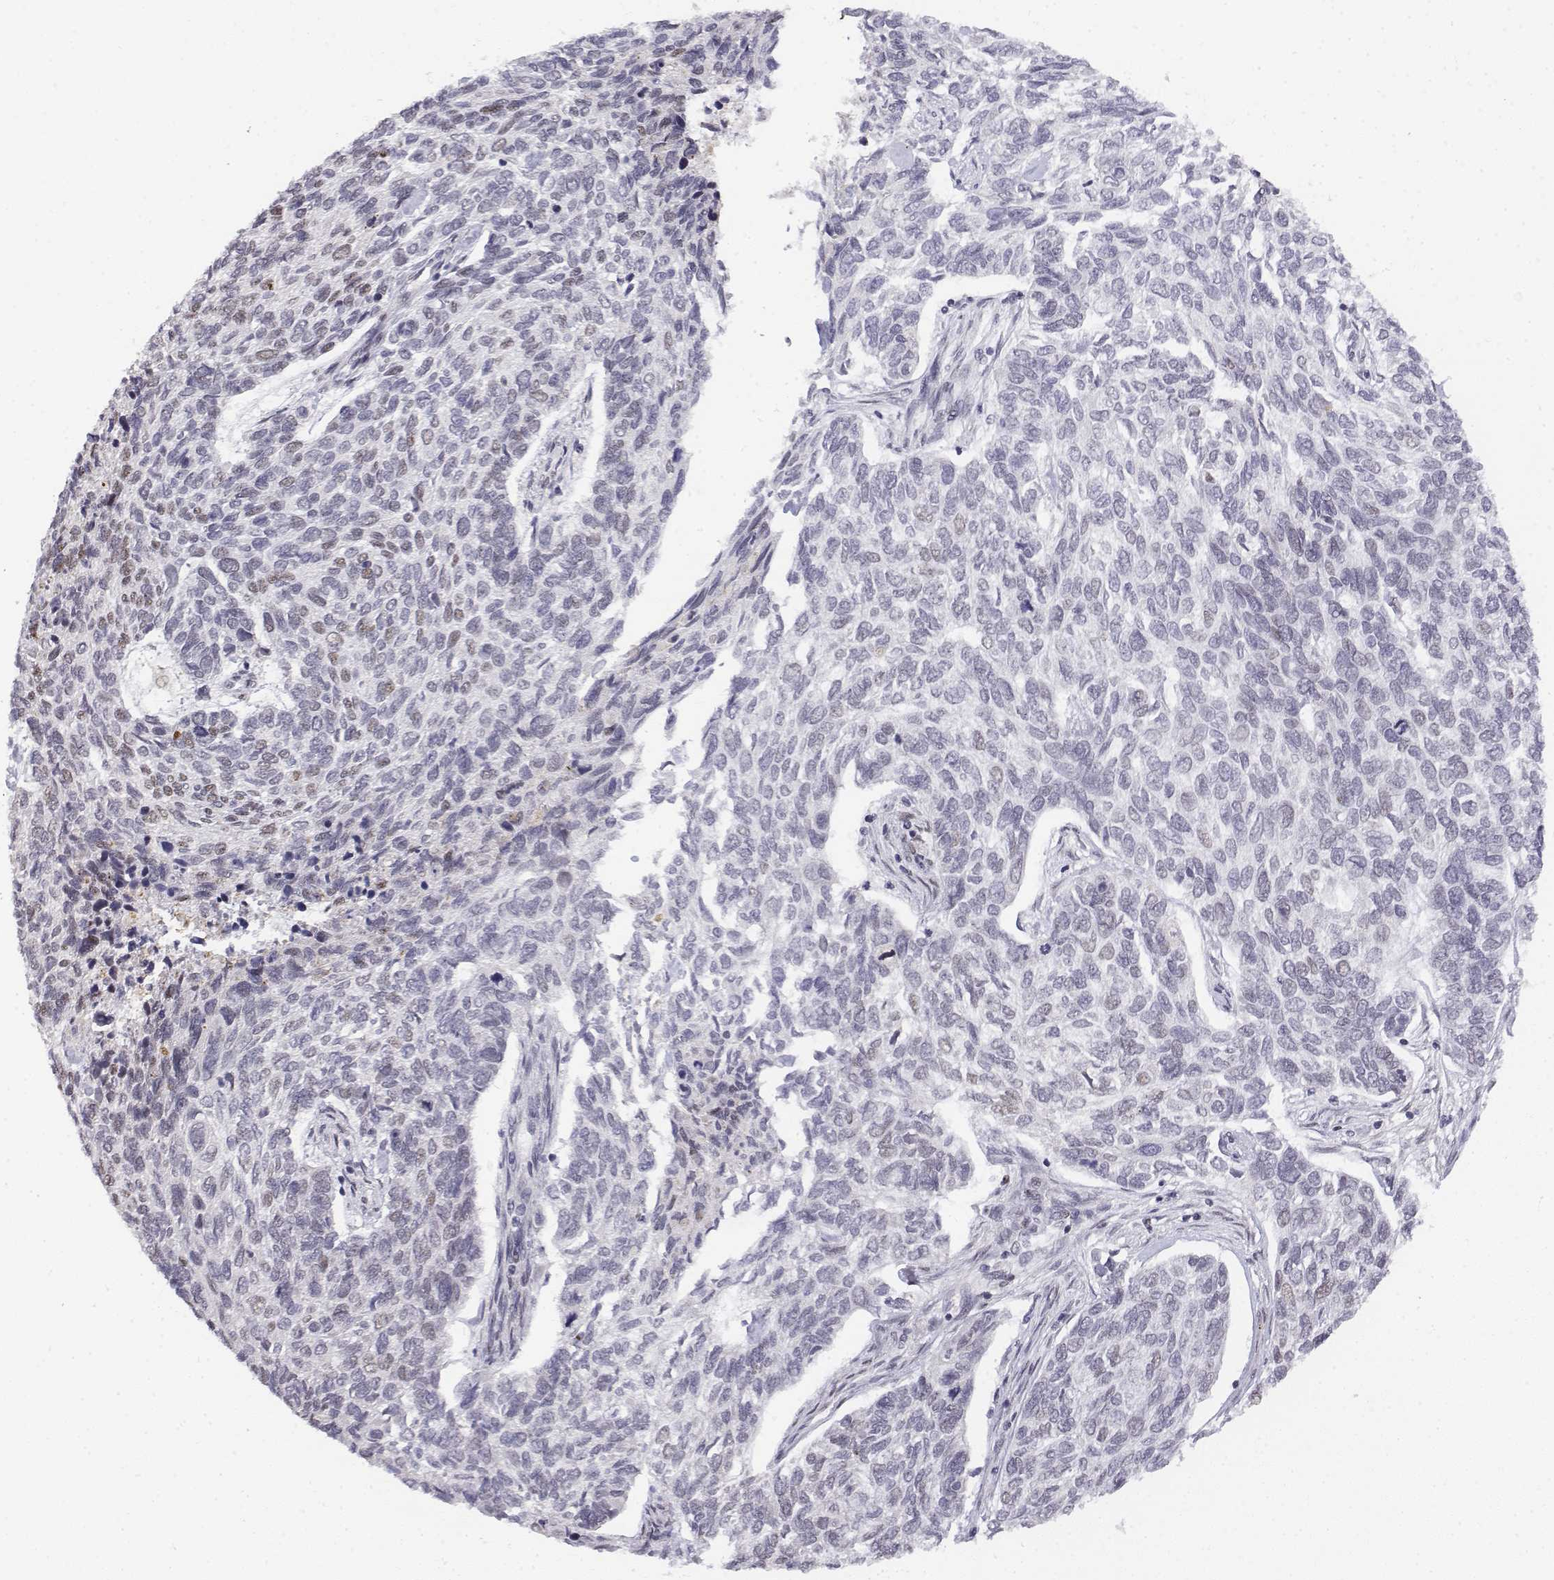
{"staining": {"intensity": "weak", "quantity": "<25%", "location": "nuclear"}, "tissue": "skin cancer", "cell_type": "Tumor cells", "image_type": "cancer", "snomed": [{"axis": "morphology", "description": "Basal cell carcinoma"}, {"axis": "topography", "description": "Skin"}], "caption": "A high-resolution histopathology image shows immunohistochemistry staining of skin cancer, which demonstrates no significant positivity in tumor cells.", "gene": "SETD1A", "patient": {"sex": "female", "age": 65}}